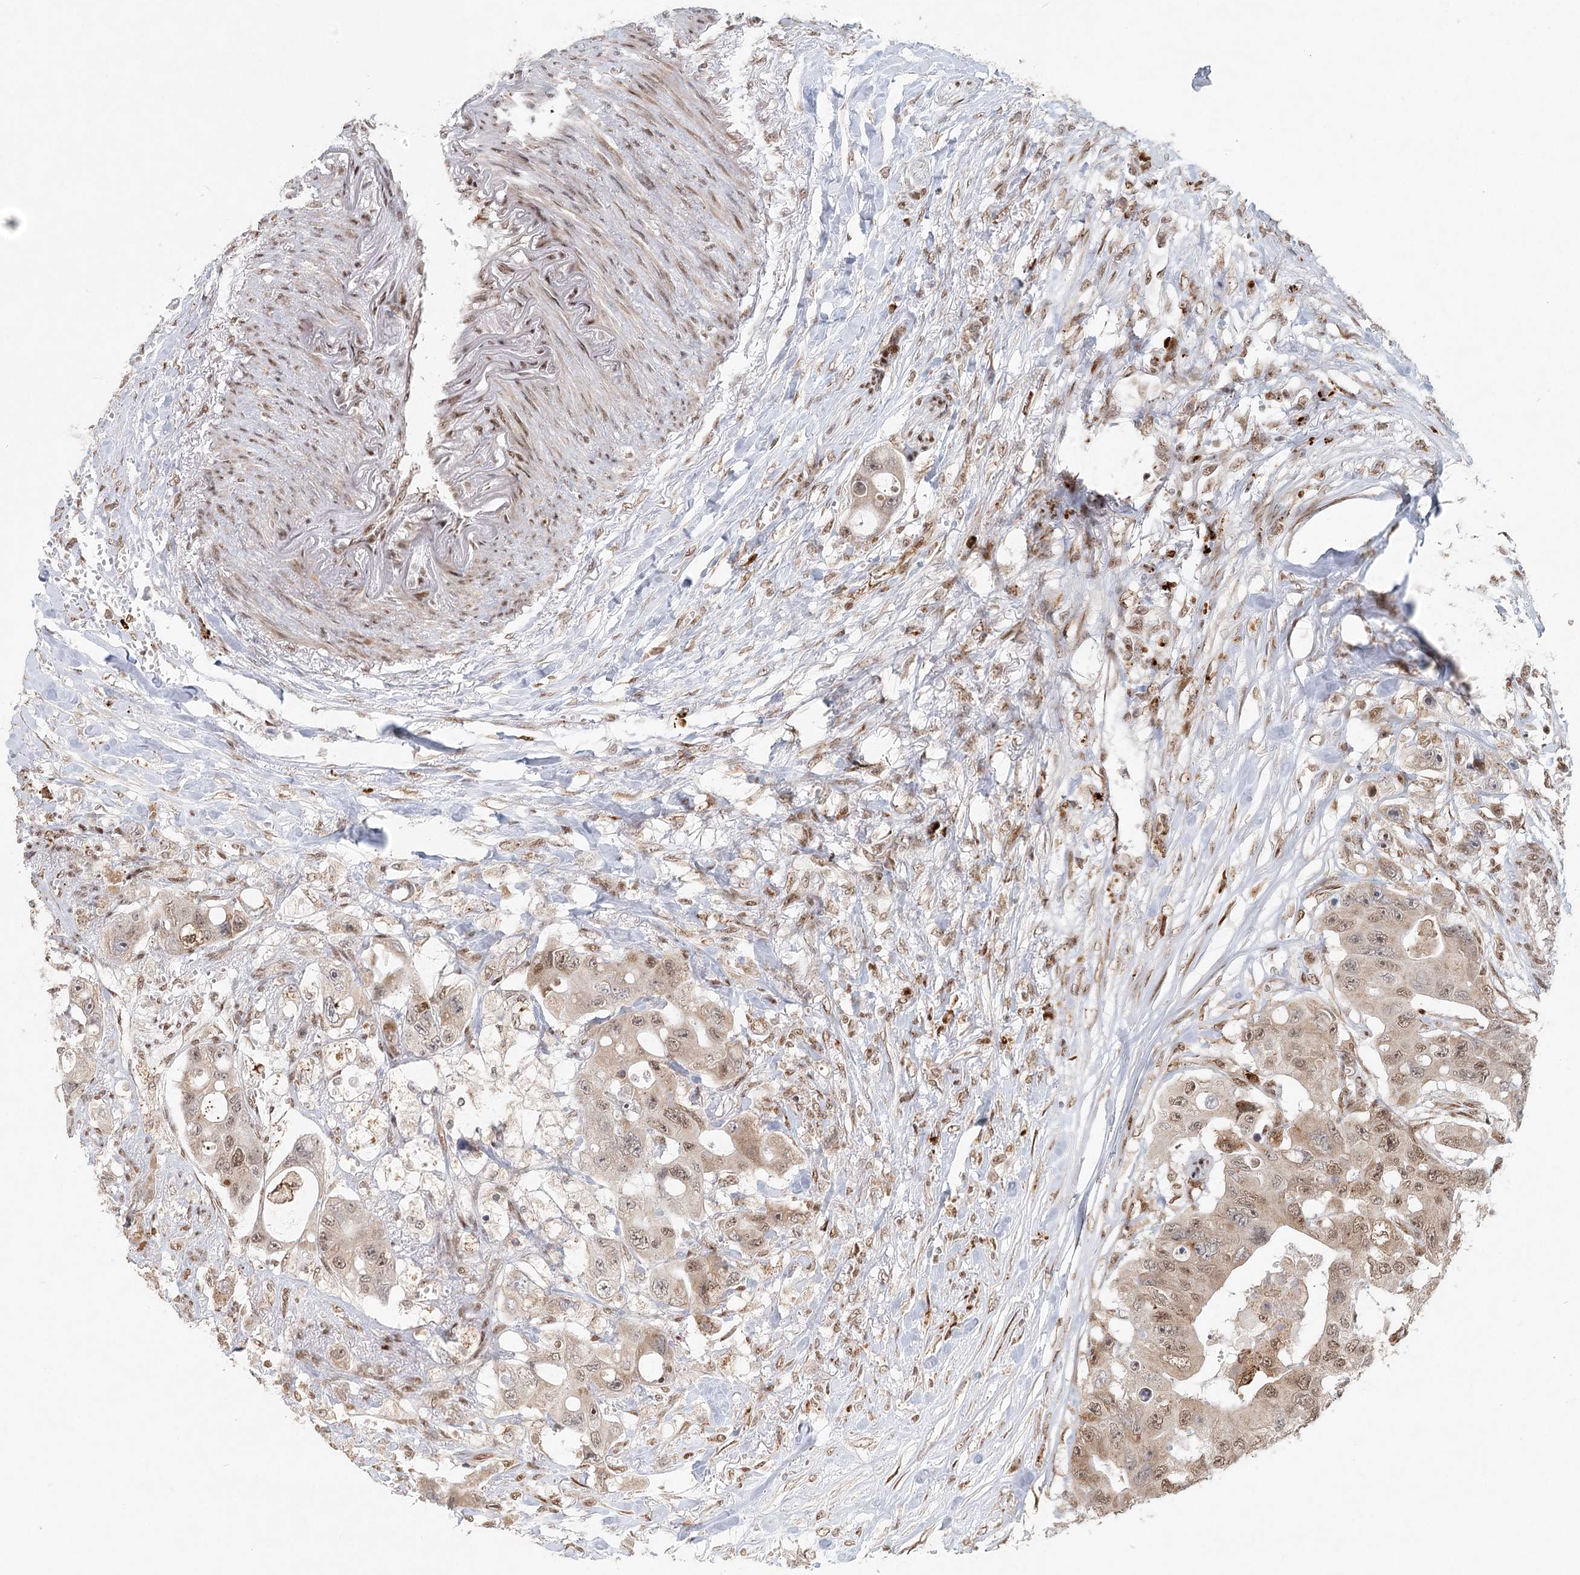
{"staining": {"intensity": "moderate", "quantity": ">75%", "location": "nuclear"}, "tissue": "colorectal cancer", "cell_type": "Tumor cells", "image_type": "cancer", "snomed": [{"axis": "morphology", "description": "Adenocarcinoma, NOS"}, {"axis": "topography", "description": "Colon"}], "caption": "Immunohistochemistry (DAB (3,3'-diaminobenzidine)) staining of colorectal cancer exhibits moderate nuclear protein expression in approximately >75% of tumor cells.", "gene": "BNIP5", "patient": {"sex": "female", "age": 46}}